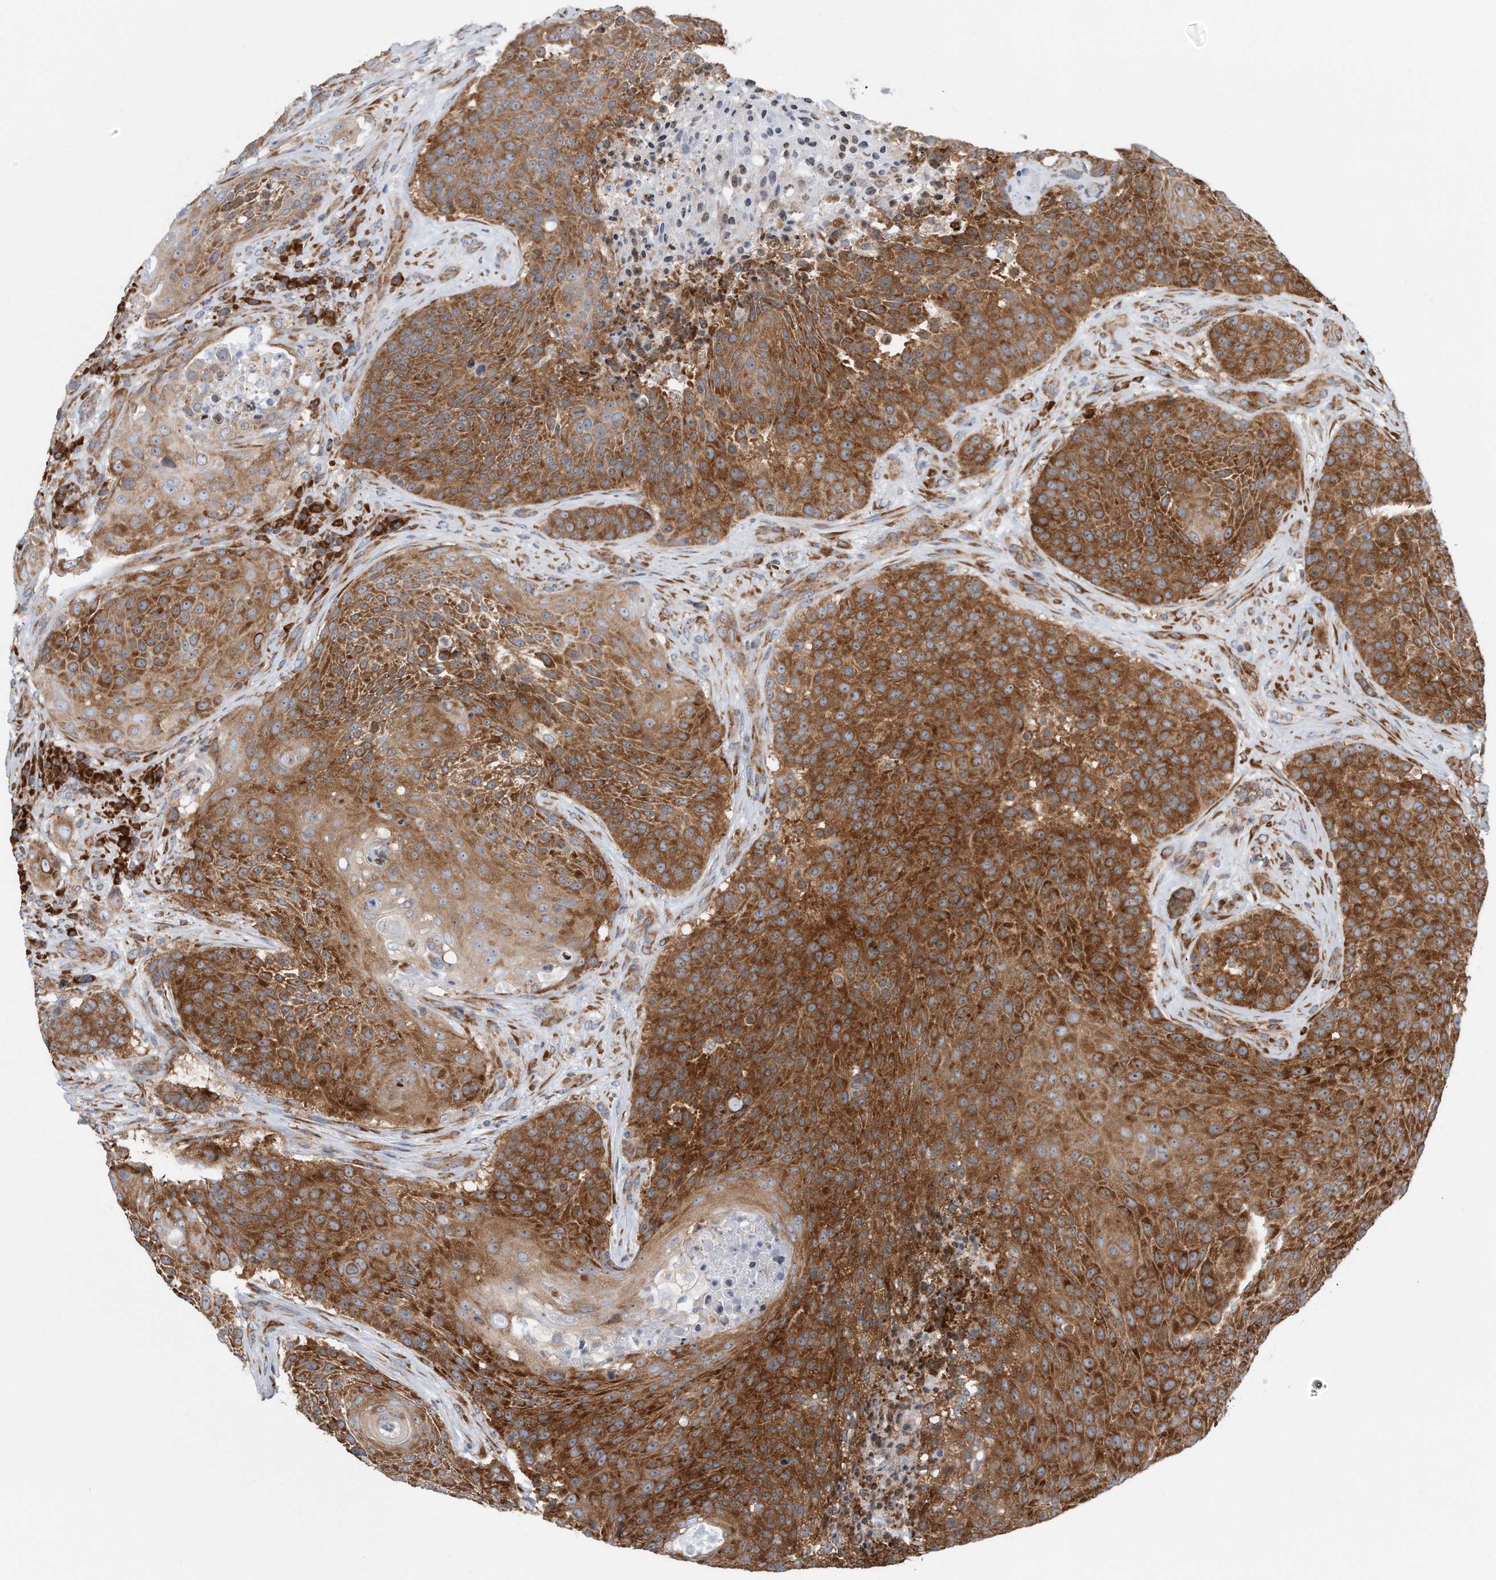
{"staining": {"intensity": "strong", "quantity": ">75%", "location": "cytoplasmic/membranous"}, "tissue": "urothelial cancer", "cell_type": "Tumor cells", "image_type": "cancer", "snomed": [{"axis": "morphology", "description": "Urothelial carcinoma, High grade"}, {"axis": "topography", "description": "Urinary bladder"}], "caption": "Protein expression analysis of high-grade urothelial carcinoma reveals strong cytoplasmic/membranous positivity in about >75% of tumor cells.", "gene": "RPL26L1", "patient": {"sex": "female", "age": 63}}